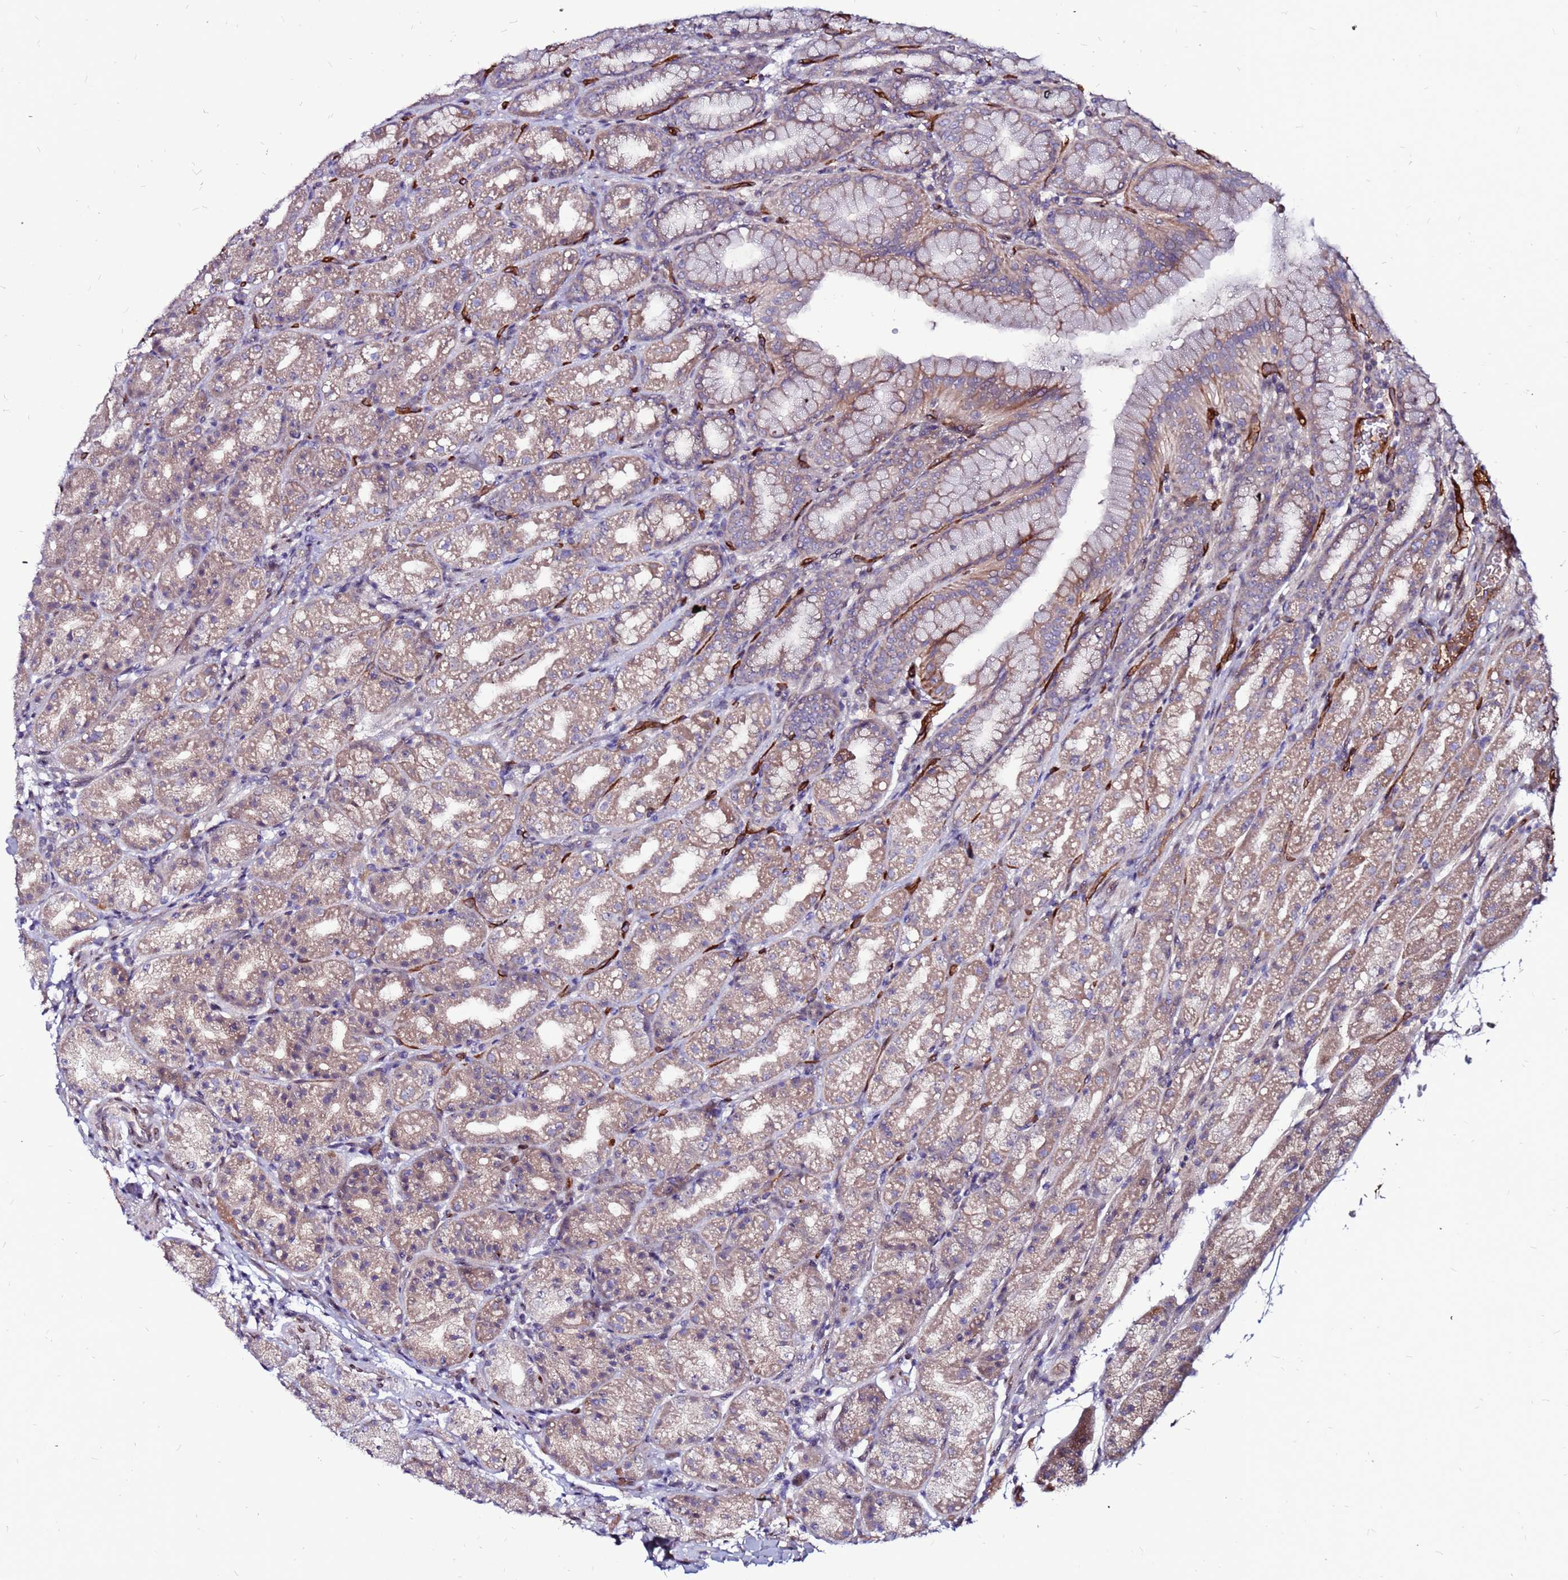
{"staining": {"intensity": "moderate", "quantity": "25%-75%", "location": "cytoplasmic/membranous"}, "tissue": "stomach", "cell_type": "Glandular cells", "image_type": "normal", "snomed": [{"axis": "morphology", "description": "Normal tissue, NOS"}, {"axis": "topography", "description": "Stomach, upper"}, {"axis": "topography", "description": "Stomach"}], "caption": "Immunohistochemical staining of unremarkable stomach reveals medium levels of moderate cytoplasmic/membranous staining in approximately 25%-75% of glandular cells.", "gene": "CCDC71", "patient": {"sex": "male", "age": 68}}